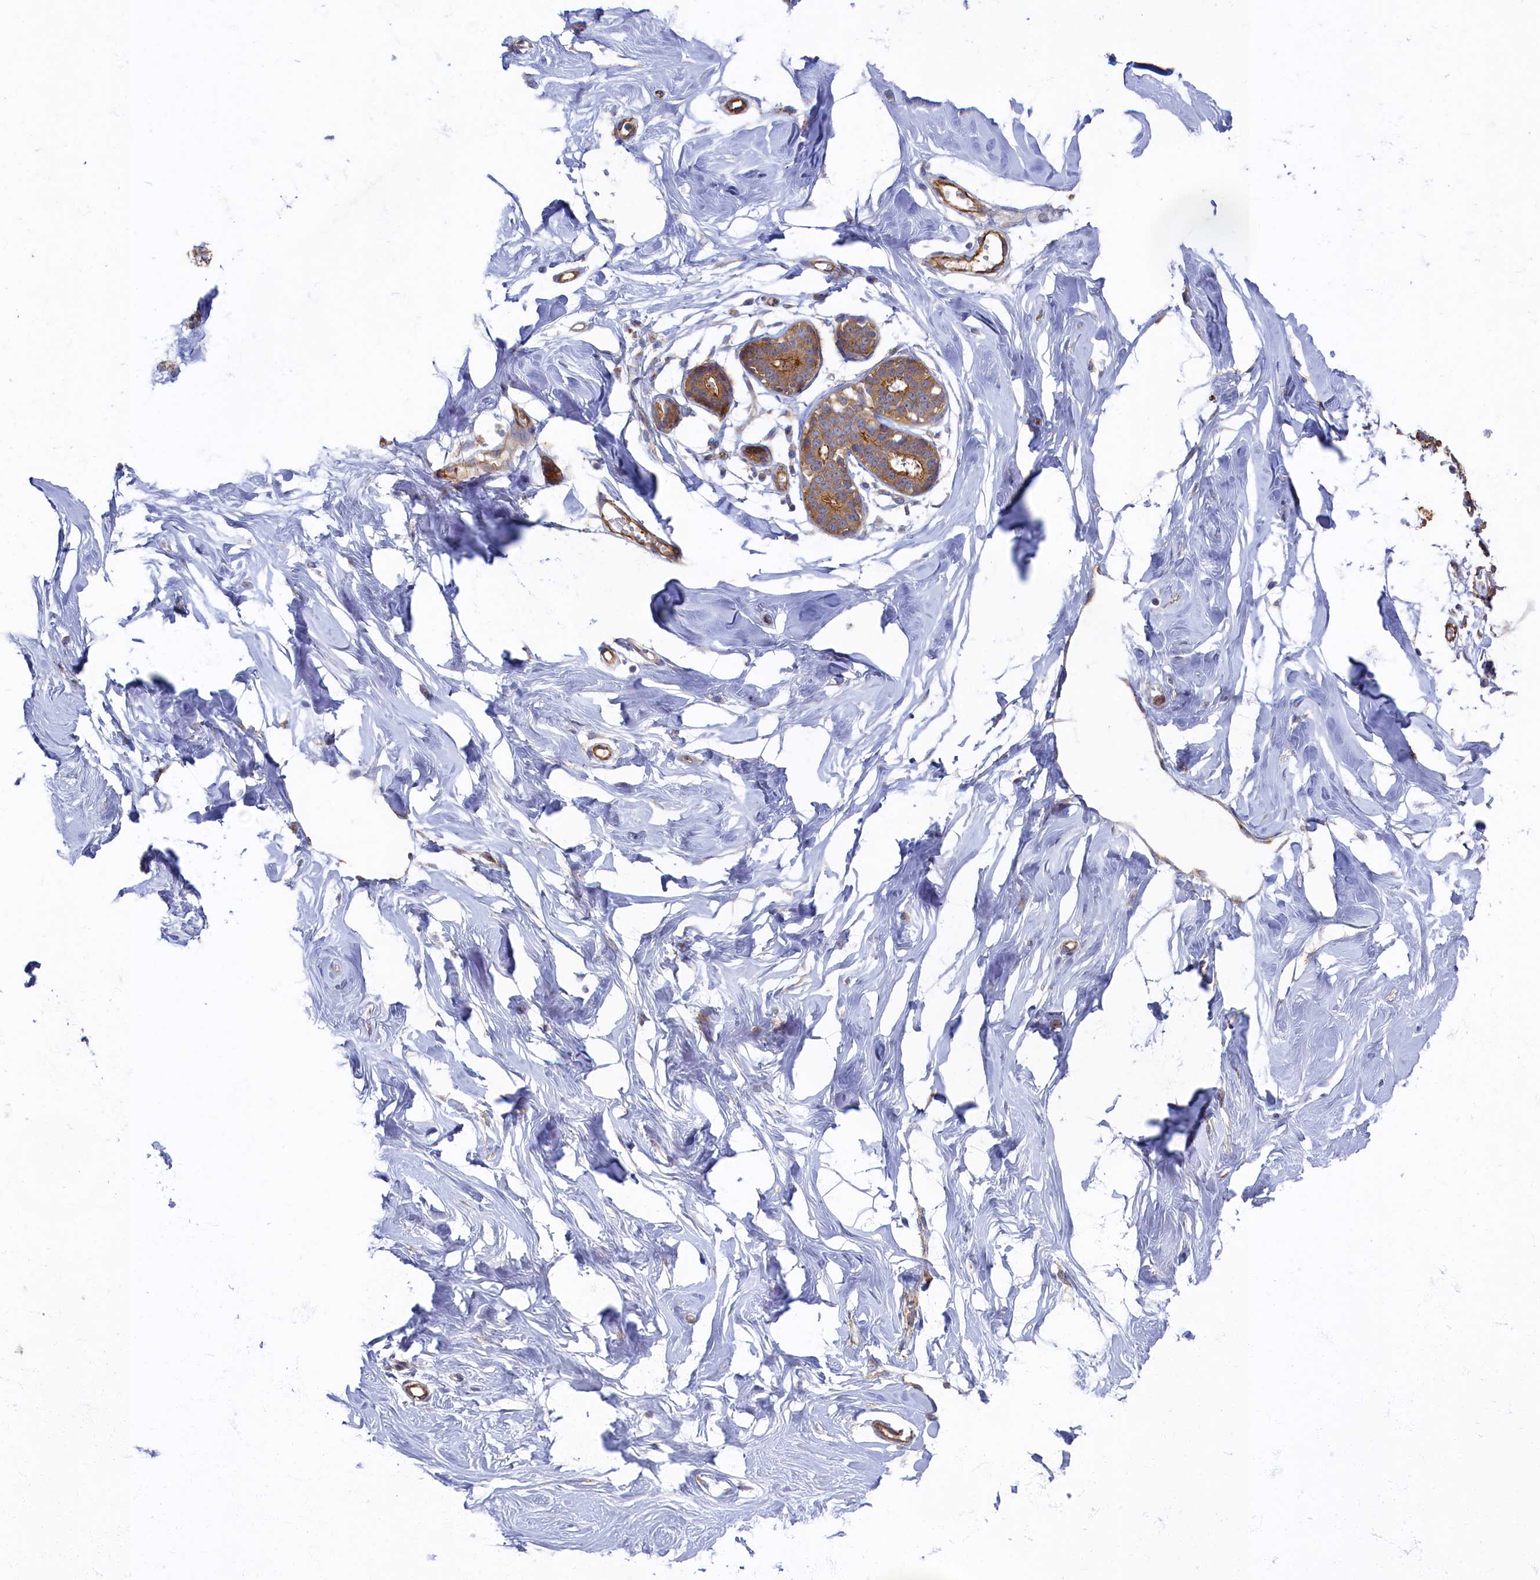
{"staining": {"intensity": "negative", "quantity": "none", "location": "none"}, "tissue": "breast", "cell_type": "Adipocytes", "image_type": "normal", "snomed": [{"axis": "morphology", "description": "Normal tissue, NOS"}, {"axis": "morphology", "description": "Adenoma, NOS"}, {"axis": "topography", "description": "Breast"}], "caption": "Immunohistochemistry (IHC) photomicrograph of benign human breast stained for a protein (brown), which reveals no positivity in adipocytes.", "gene": "PSMG2", "patient": {"sex": "female", "age": 23}}